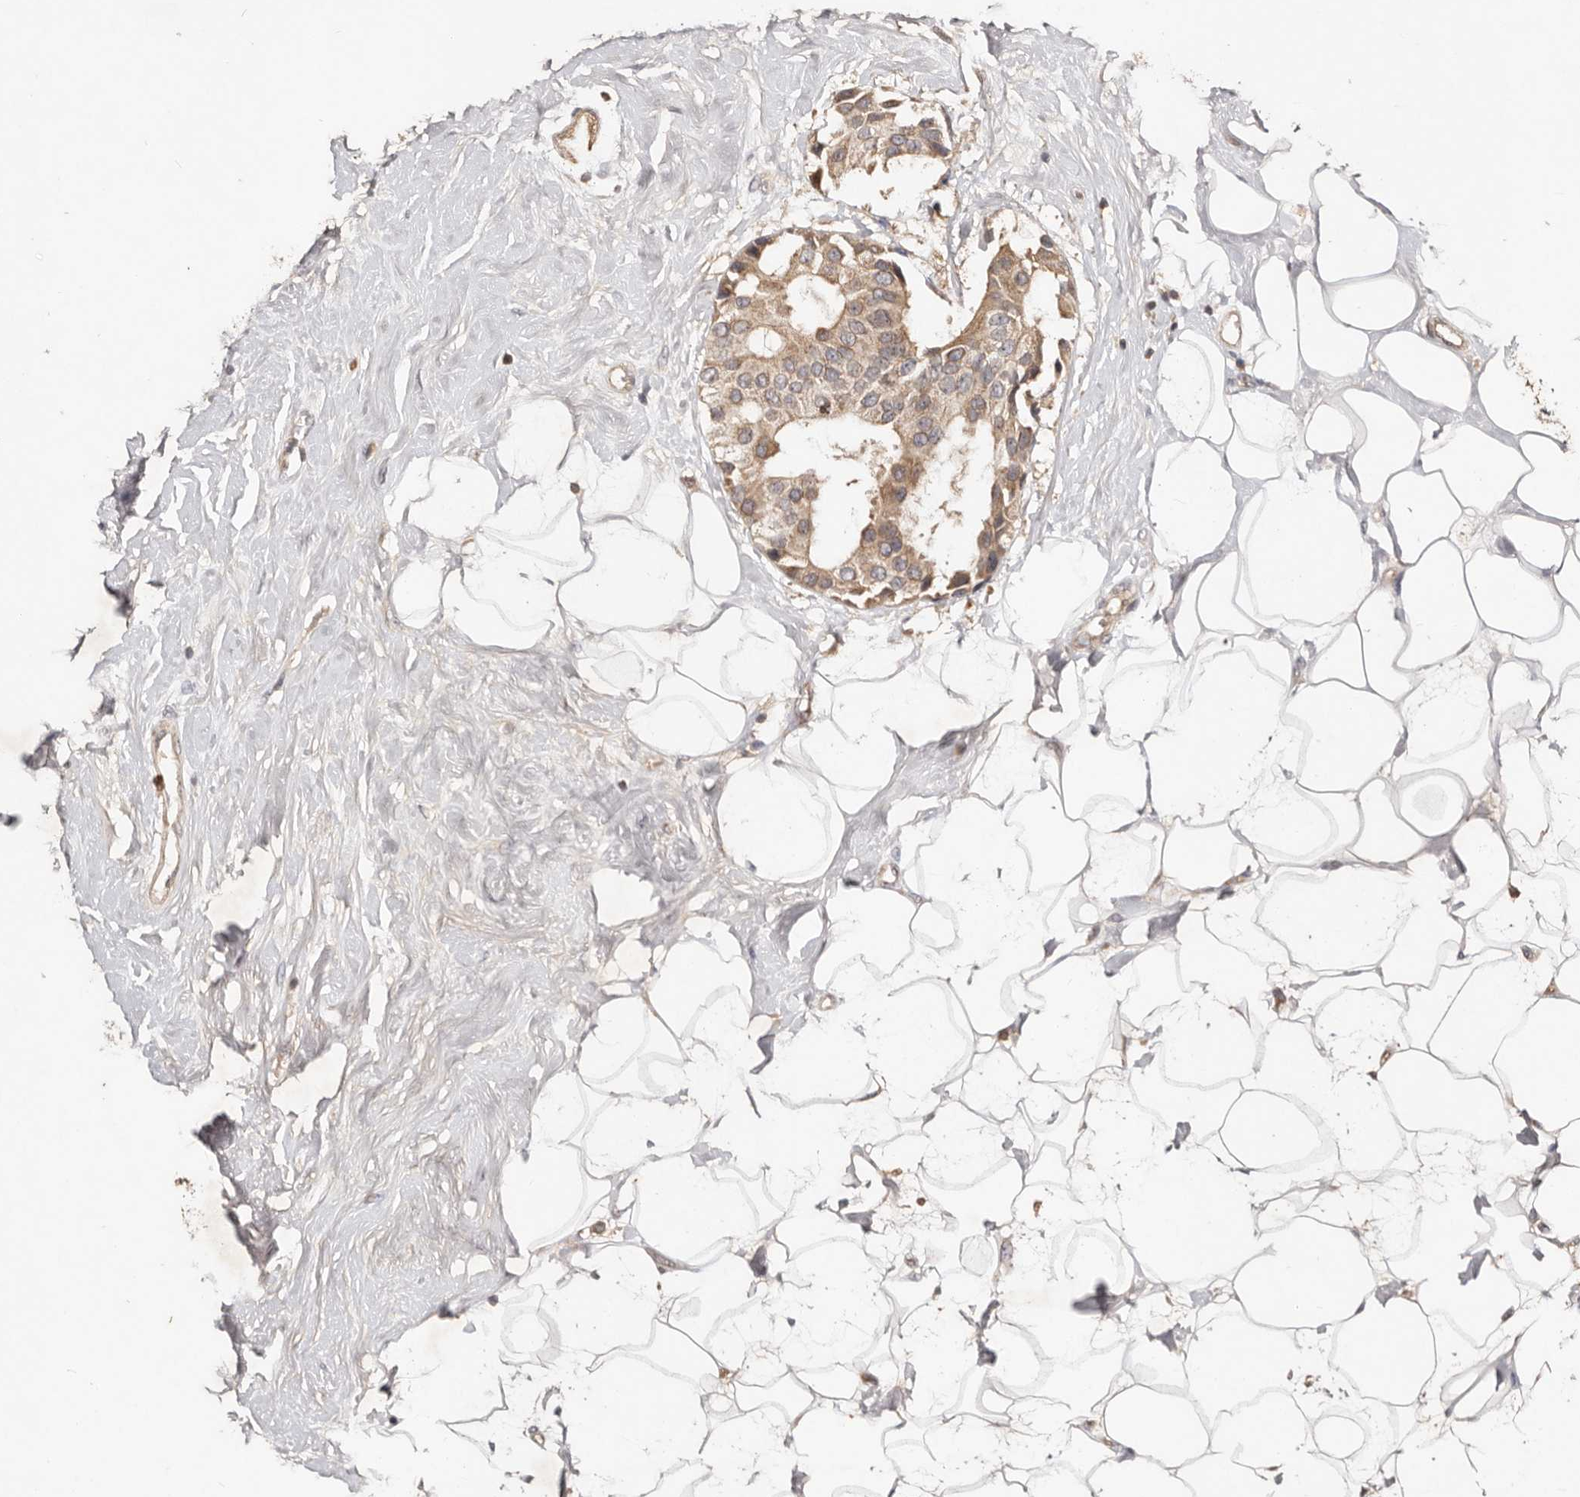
{"staining": {"intensity": "moderate", "quantity": ">75%", "location": "cytoplasmic/membranous"}, "tissue": "breast cancer", "cell_type": "Tumor cells", "image_type": "cancer", "snomed": [{"axis": "morphology", "description": "Normal tissue, NOS"}, {"axis": "morphology", "description": "Duct carcinoma"}, {"axis": "topography", "description": "Breast"}], "caption": "Breast cancer (invasive ductal carcinoma) stained with DAB (3,3'-diaminobenzidine) IHC exhibits medium levels of moderate cytoplasmic/membranous expression in approximately >75% of tumor cells.", "gene": "PKIB", "patient": {"sex": "female", "age": 39}}